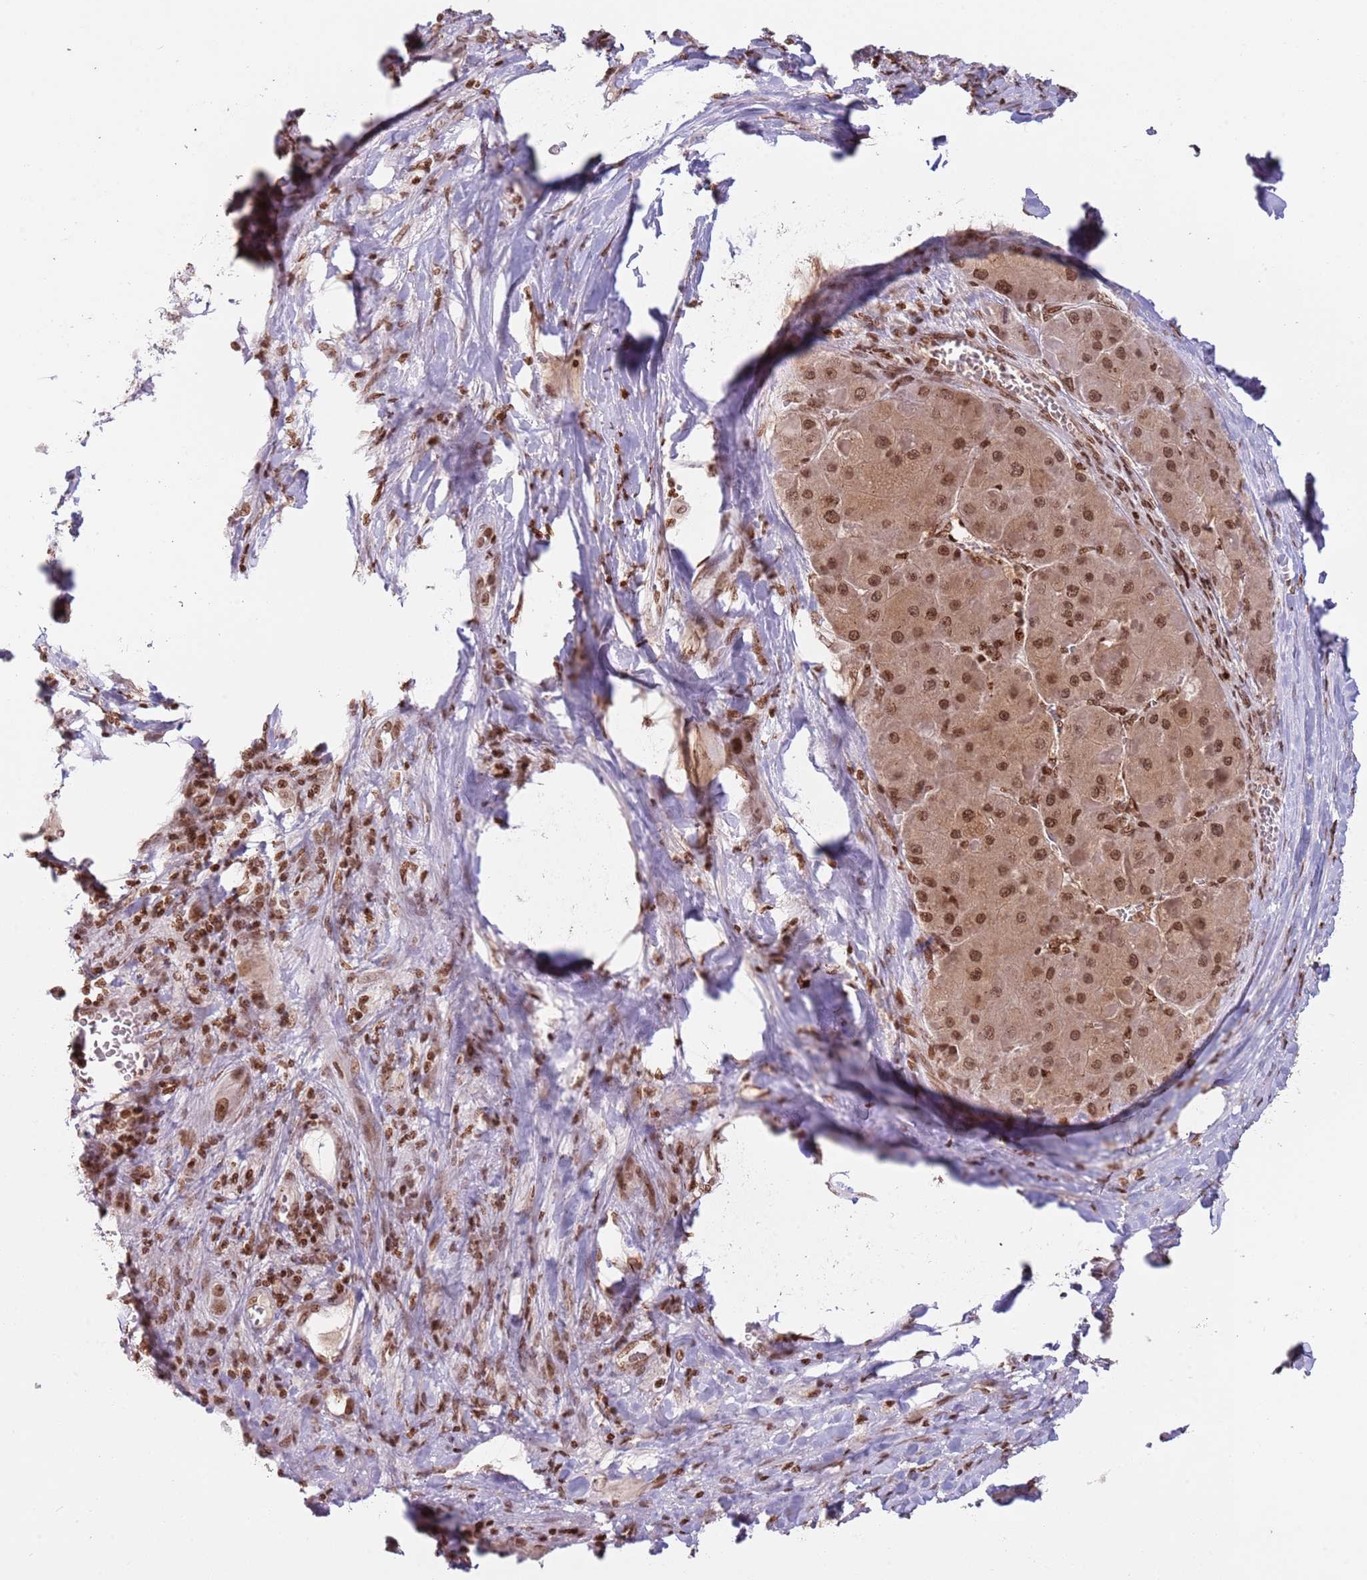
{"staining": {"intensity": "moderate", "quantity": ">75%", "location": "cytoplasmic/membranous,nuclear"}, "tissue": "liver cancer", "cell_type": "Tumor cells", "image_type": "cancer", "snomed": [{"axis": "morphology", "description": "Carcinoma, Hepatocellular, NOS"}, {"axis": "topography", "description": "Liver"}], "caption": "Immunohistochemical staining of human liver hepatocellular carcinoma displays medium levels of moderate cytoplasmic/membranous and nuclear staining in about >75% of tumor cells. (DAB IHC, brown staining for protein, blue staining for nuclei).", "gene": "SH3RF3", "patient": {"sex": "female", "age": 73}}